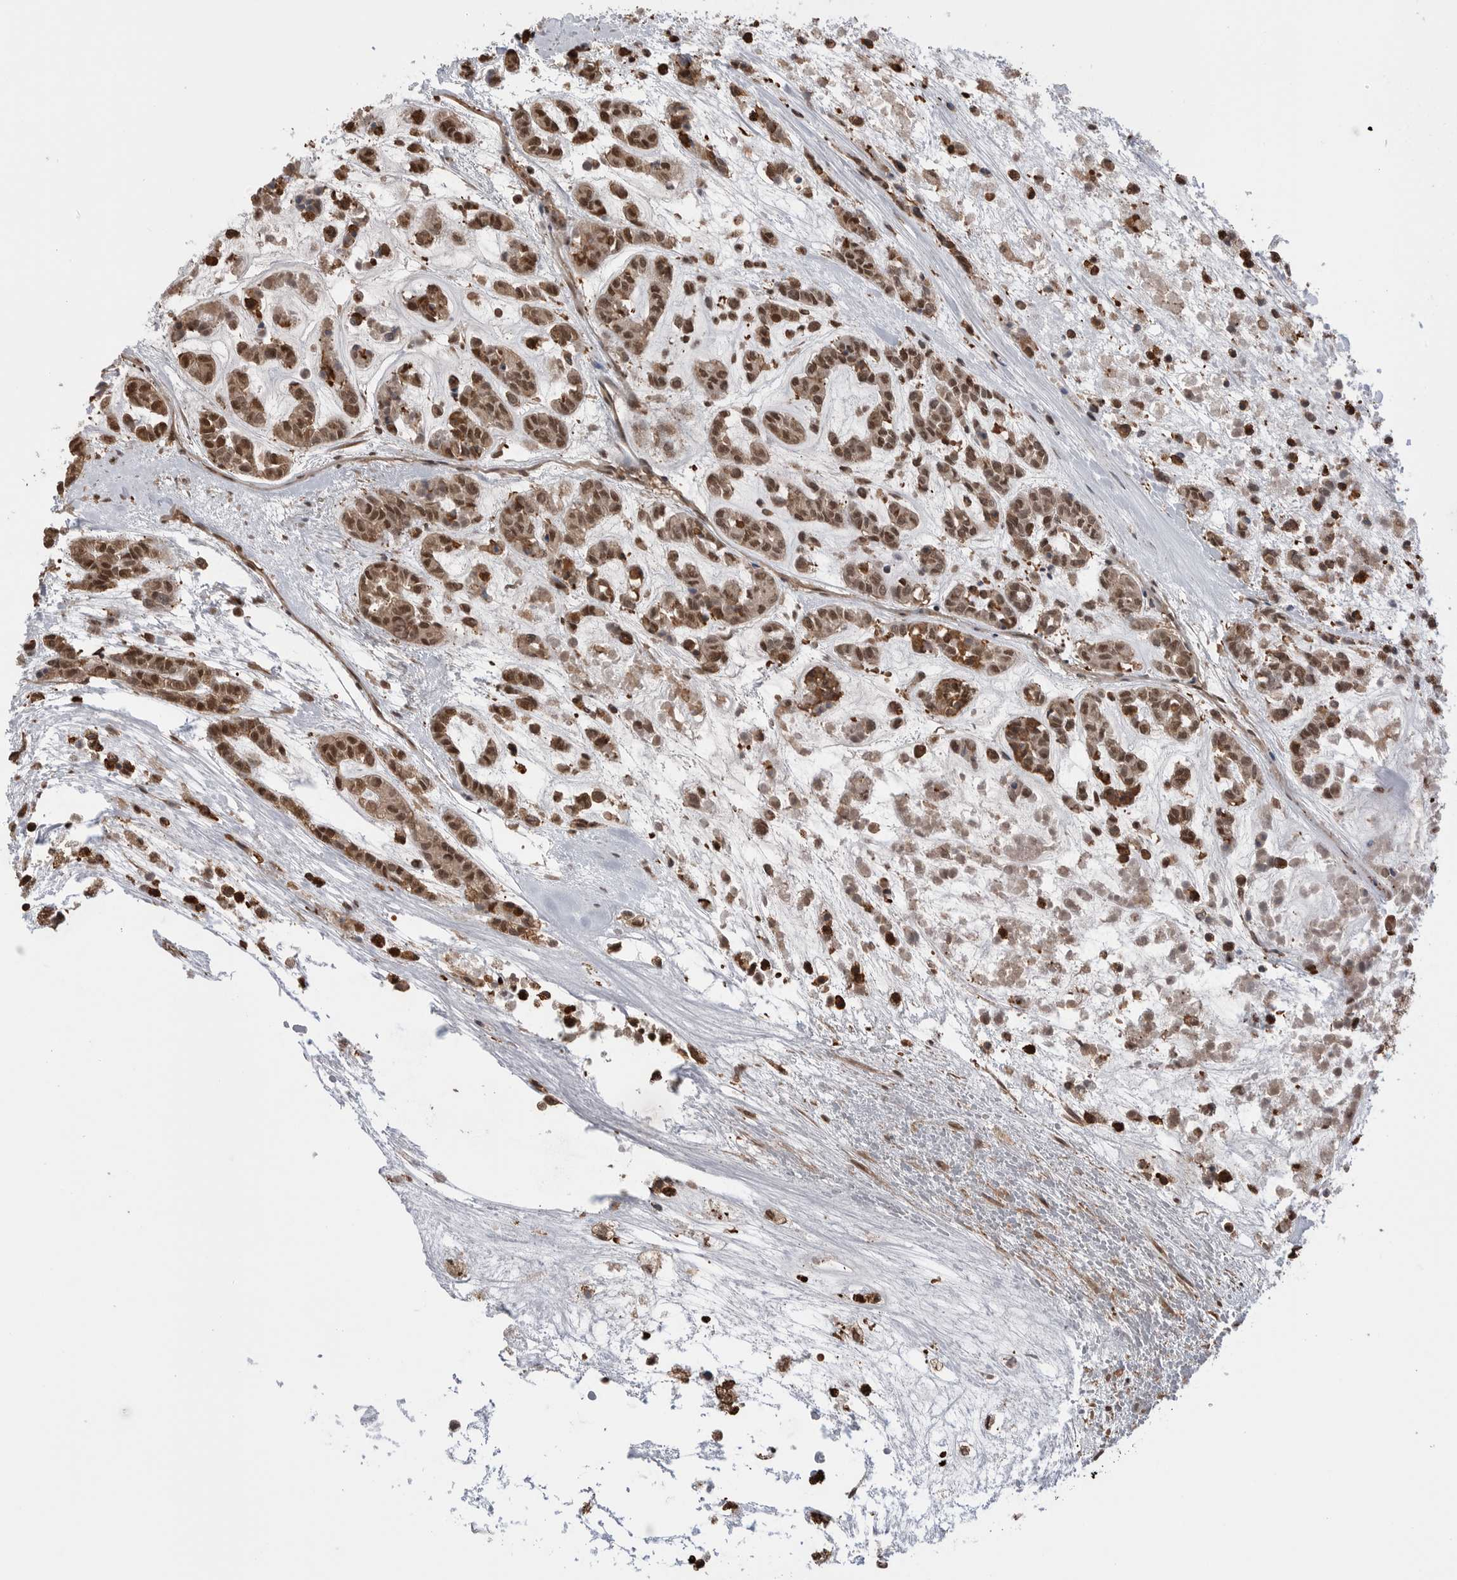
{"staining": {"intensity": "moderate", "quantity": ">75%", "location": "cytoplasmic/membranous,nuclear"}, "tissue": "head and neck cancer", "cell_type": "Tumor cells", "image_type": "cancer", "snomed": [{"axis": "morphology", "description": "Adenocarcinoma, NOS"}, {"axis": "morphology", "description": "Adenoma, NOS"}, {"axis": "topography", "description": "Head-Neck"}], "caption": "DAB immunohistochemical staining of human head and neck cancer (adenoma) reveals moderate cytoplasmic/membranous and nuclear protein expression in about >75% of tumor cells. The protein is shown in brown color, while the nuclei are stained blue.", "gene": "PEAK1", "patient": {"sex": "female", "age": 55}}